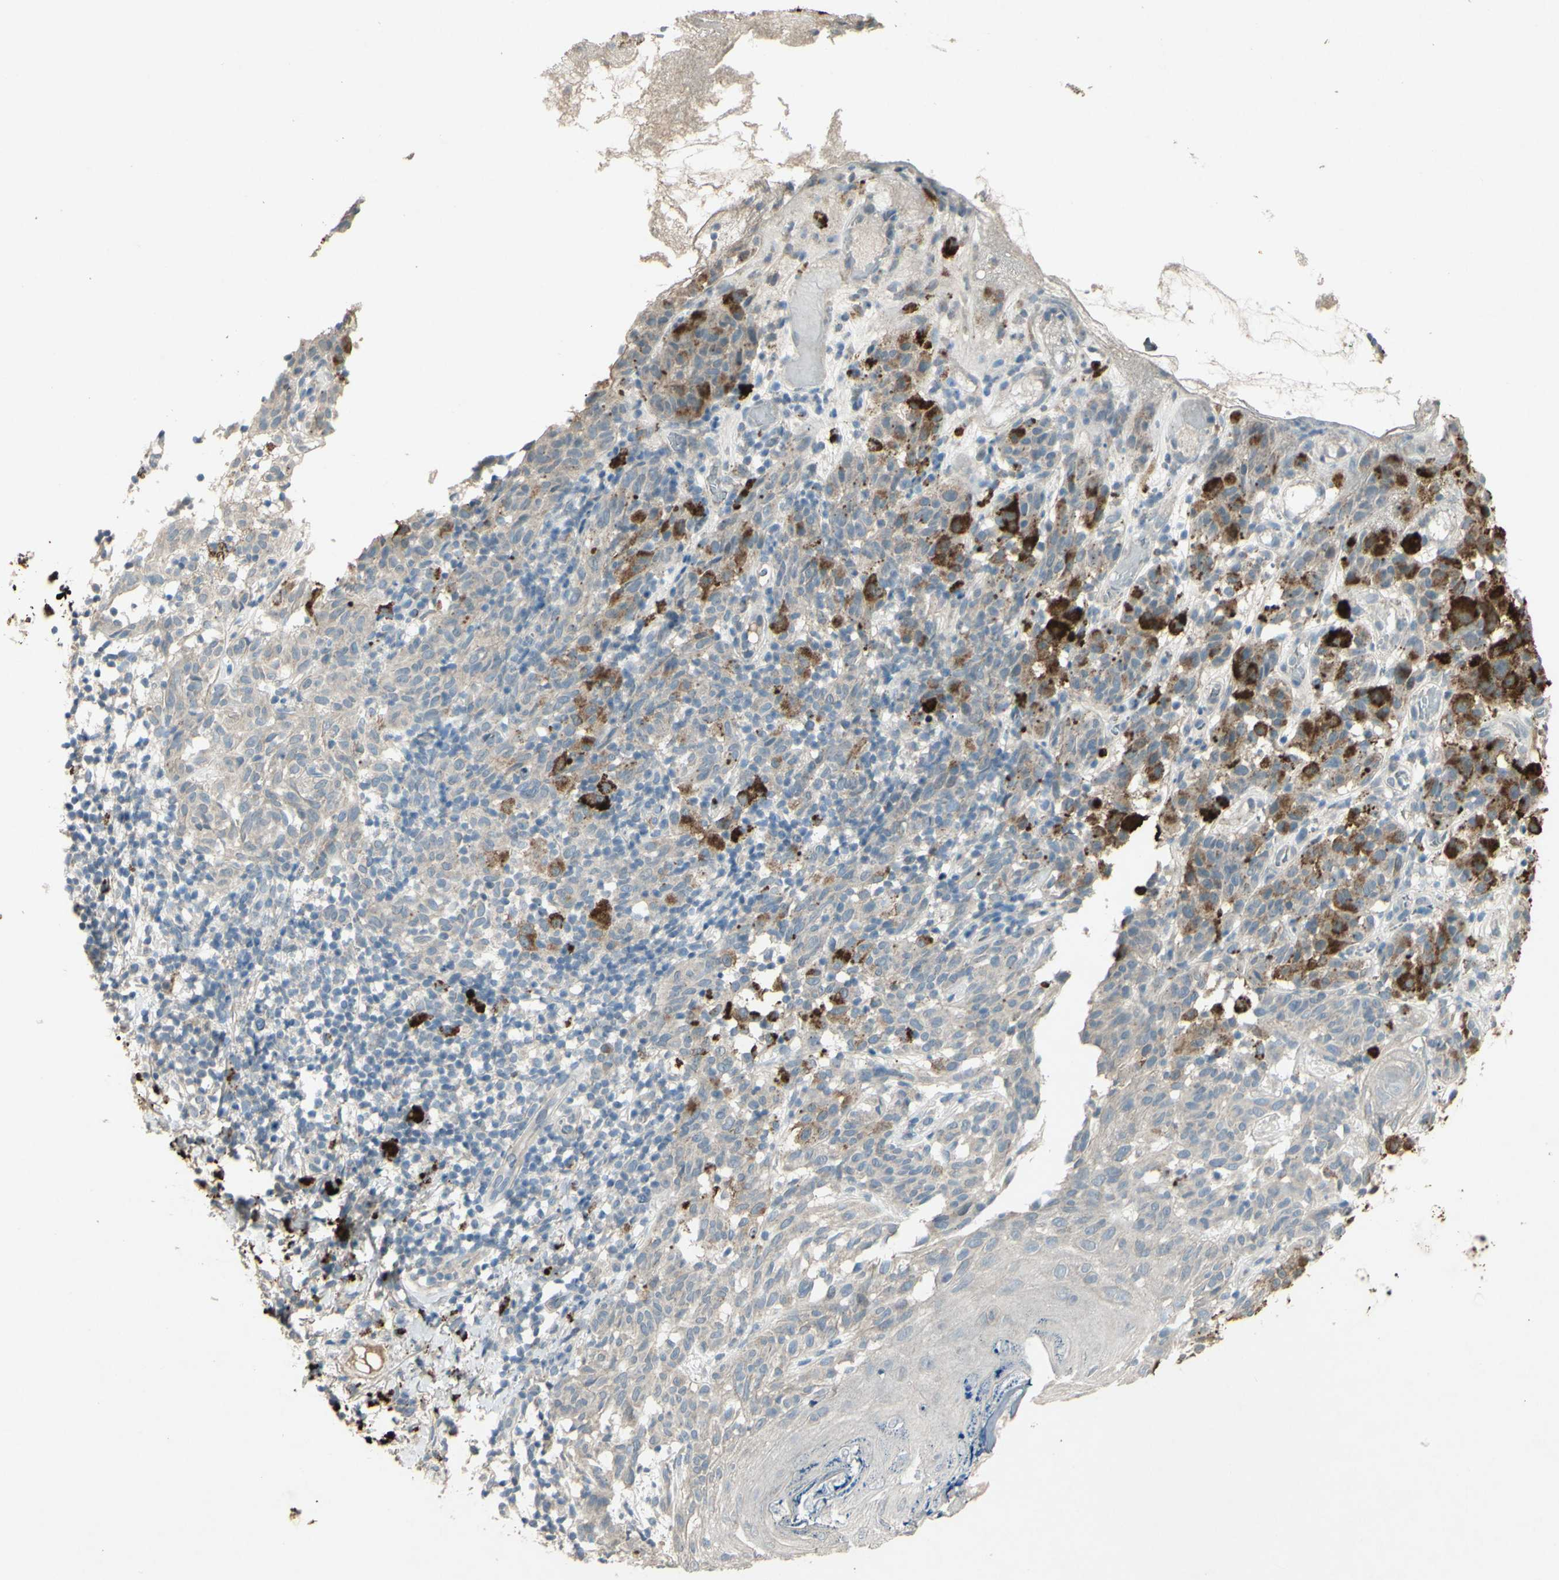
{"staining": {"intensity": "negative", "quantity": "none", "location": "none"}, "tissue": "melanoma", "cell_type": "Tumor cells", "image_type": "cancer", "snomed": [{"axis": "morphology", "description": "Malignant melanoma, NOS"}, {"axis": "topography", "description": "Skin"}], "caption": "Immunohistochemistry (IHC) histopathology image of neoplastic tissue: malignant melanoma stained with DAB (3,3'-diaminobenzidine) demonstrates no significant protein staining in tumor cells.", "gene": "TIMM21", "patient": {"sex": "female", "age": 46}}